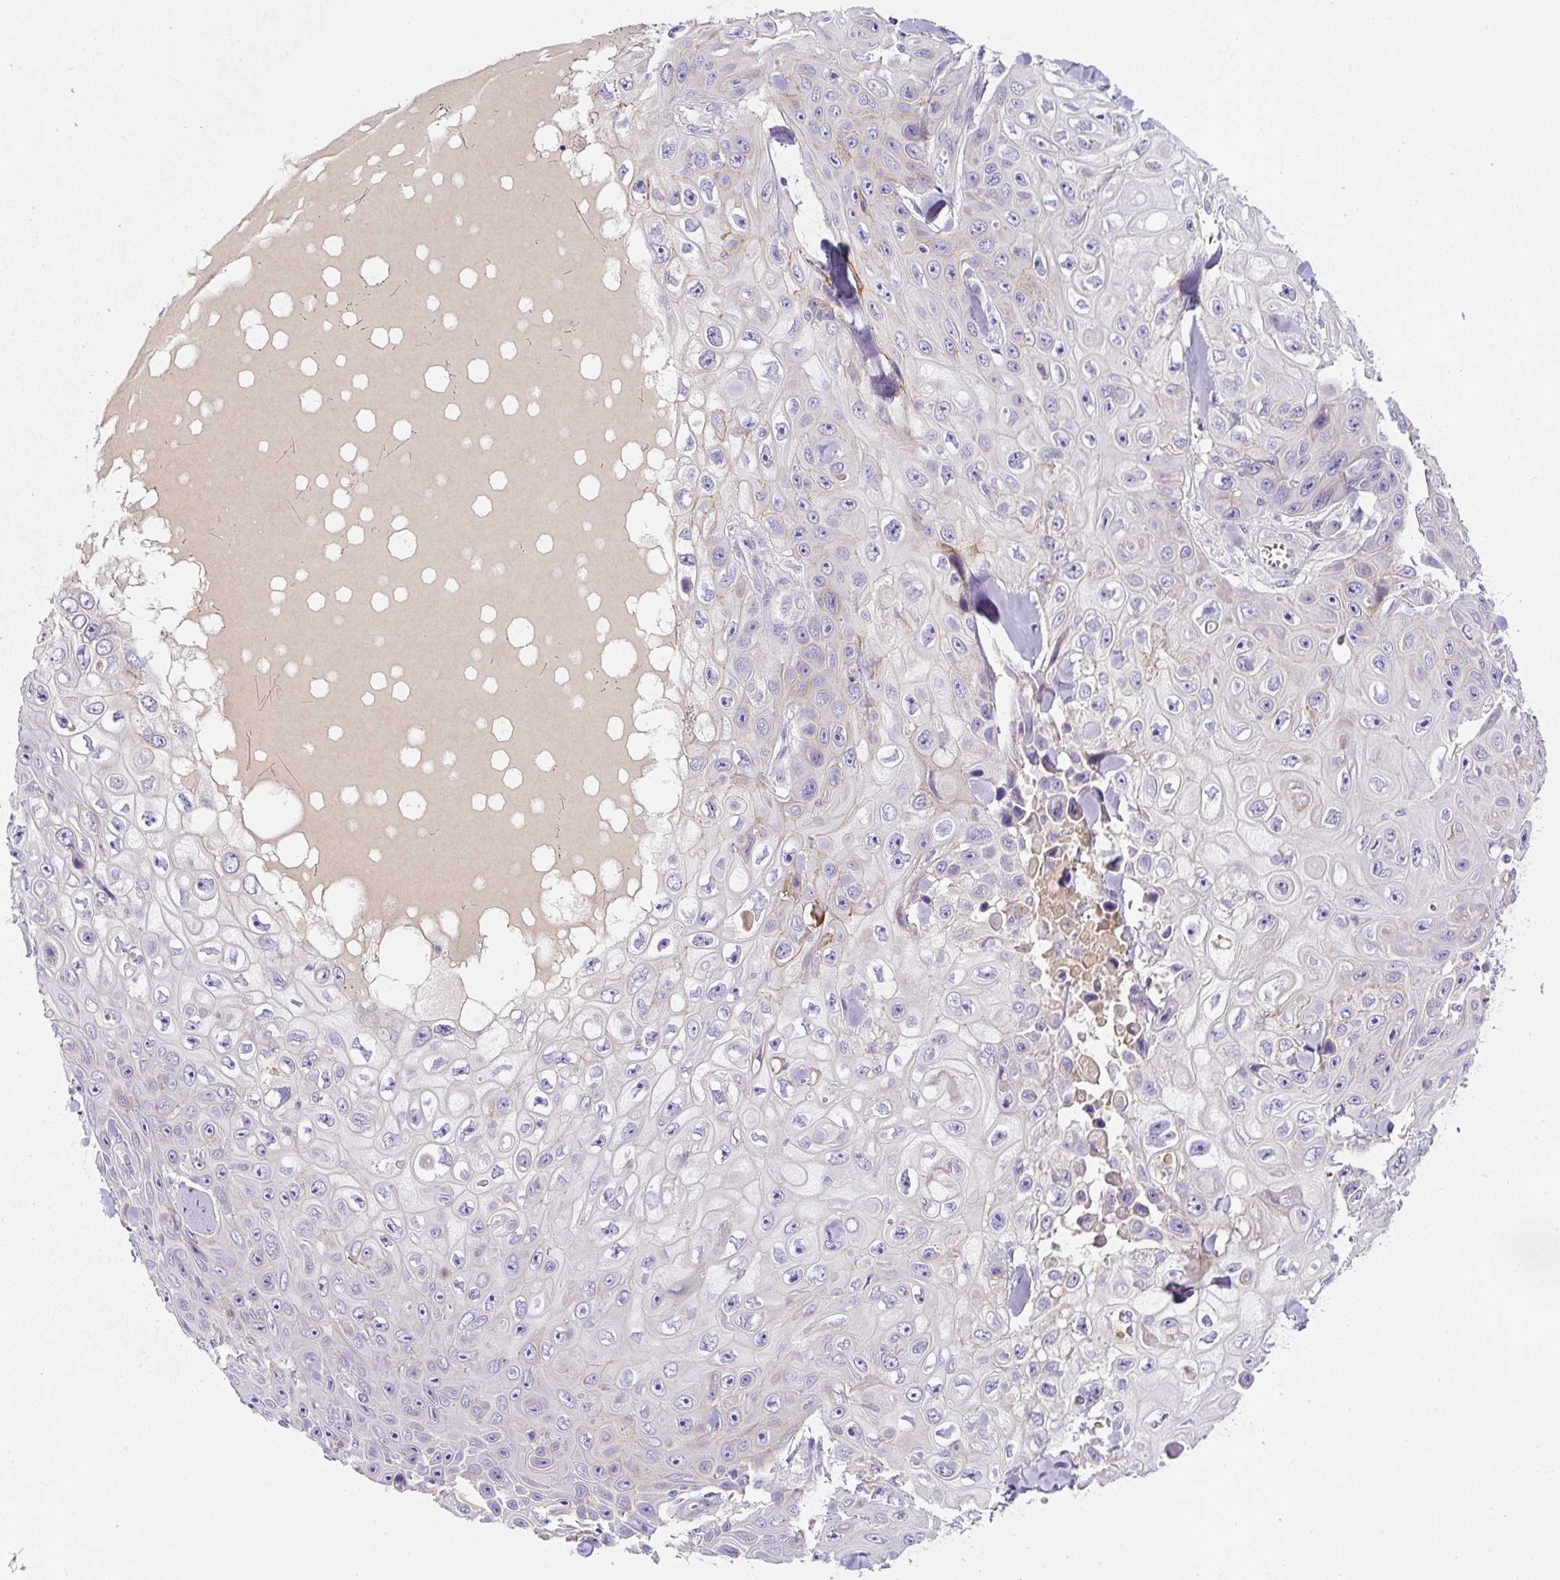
{"staining": {"intensity": "weak", "quantity": "<25%", "location": "cytoplasmic/membranous"}, "tissue": "skin cancer", "cell_type": "Tumor cells", "image_type": "cancer", "snomed": [{"axis": "morphology", "description": "Squamous cell carcinoma, NOS"}, {"axis": "topography", "description": "Skin"}], "caption": "Skin cancer (squamous cell carcinoma) stained for a protein using immunohistochemistry exhibits no expression tumor cells.", "gene": "OR14A2", "patient": {"sex": "male", "age": 82}}